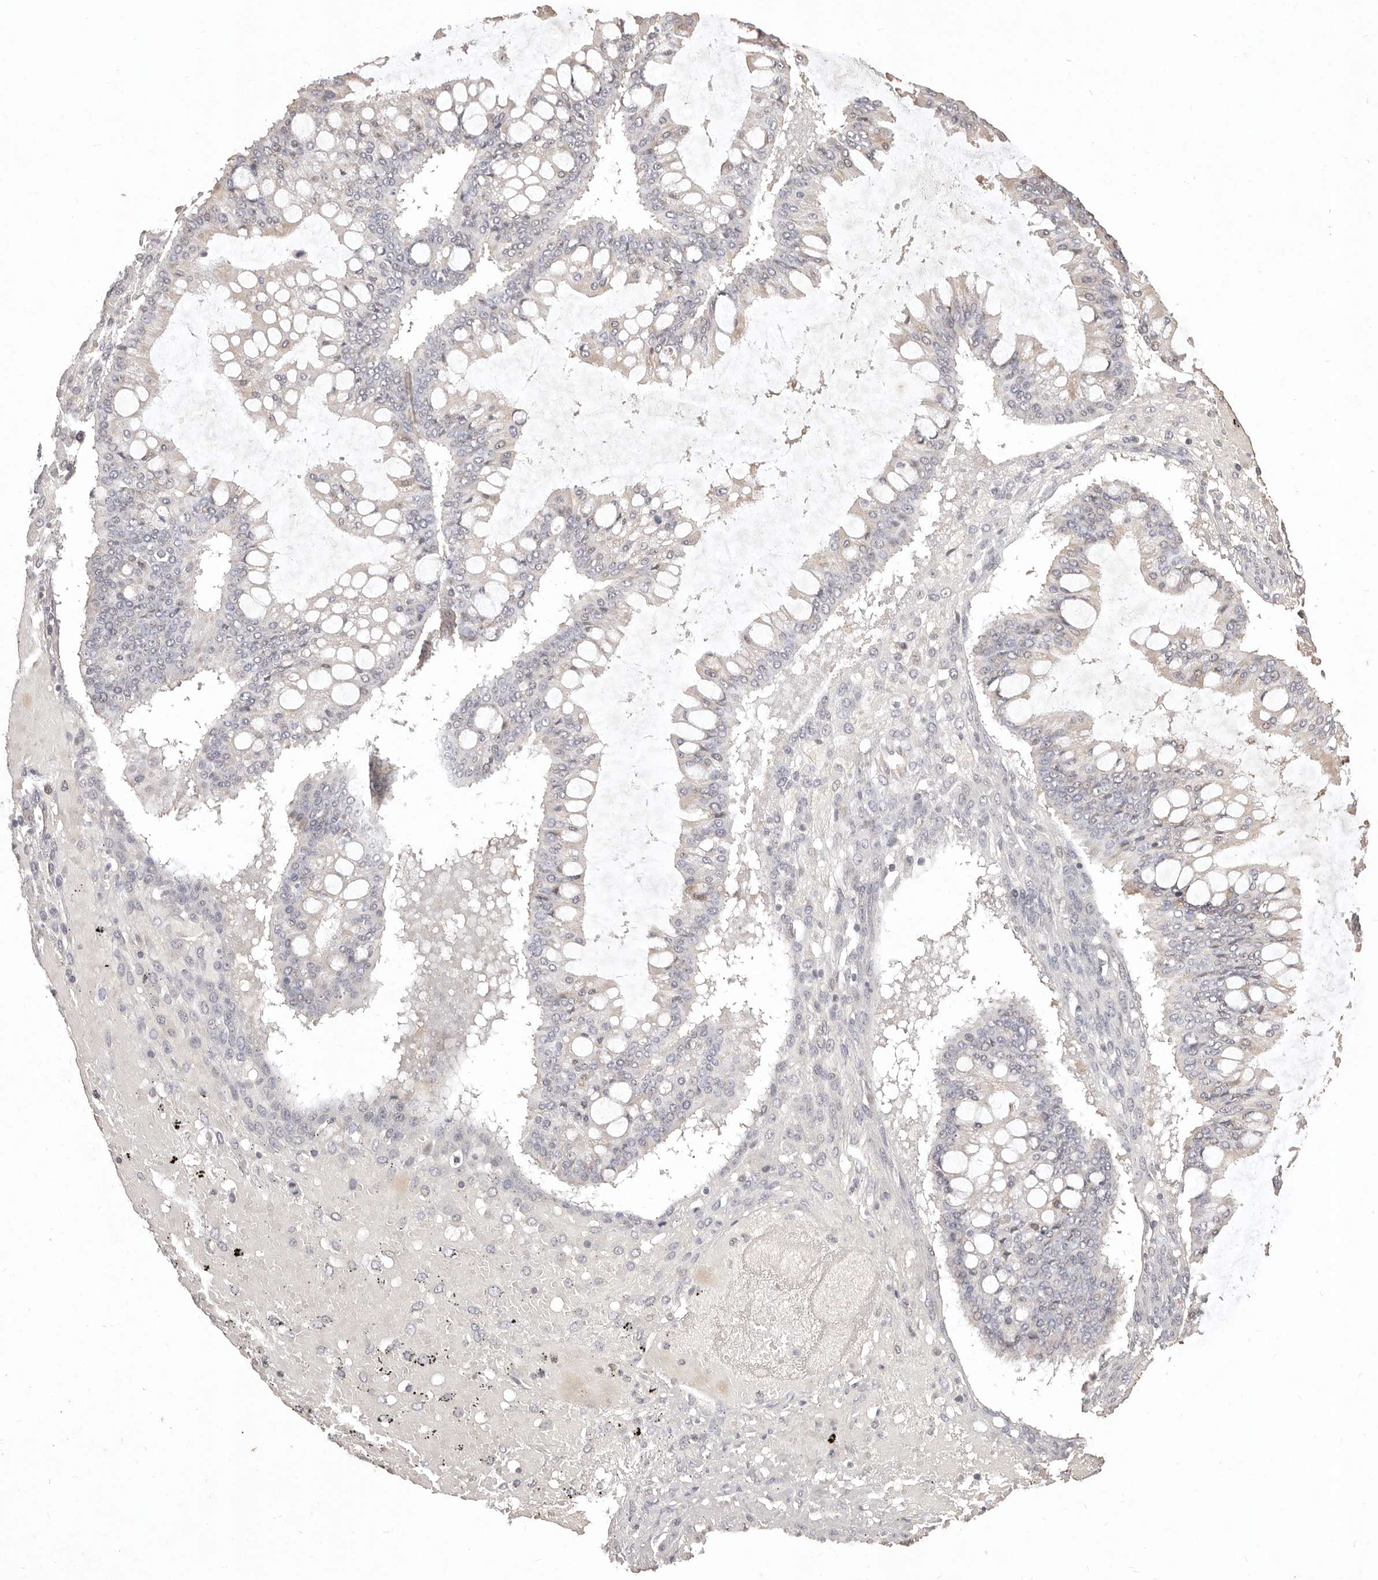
{"staining": {"intensity": "negative", "quantity": "none", "location": "none"}, "tissue": "ovarian cancer", "cell_type": "Tumor cells", "image_type": "cancer", "snomed": [{"axis": "morphology", "description": "Cystadenocarcinoma, mucinous, NOS"}, {"axis": "topography", "description": "Ovary"}], "caption": "Tumor cells show no significant protein positivity in mucinous cystadenocarcinoma (ovarian). (DAB IHC with hematoxylin counter stain).", "gene": "KIF9", "patient": {"sex": "female", "age": 73}}